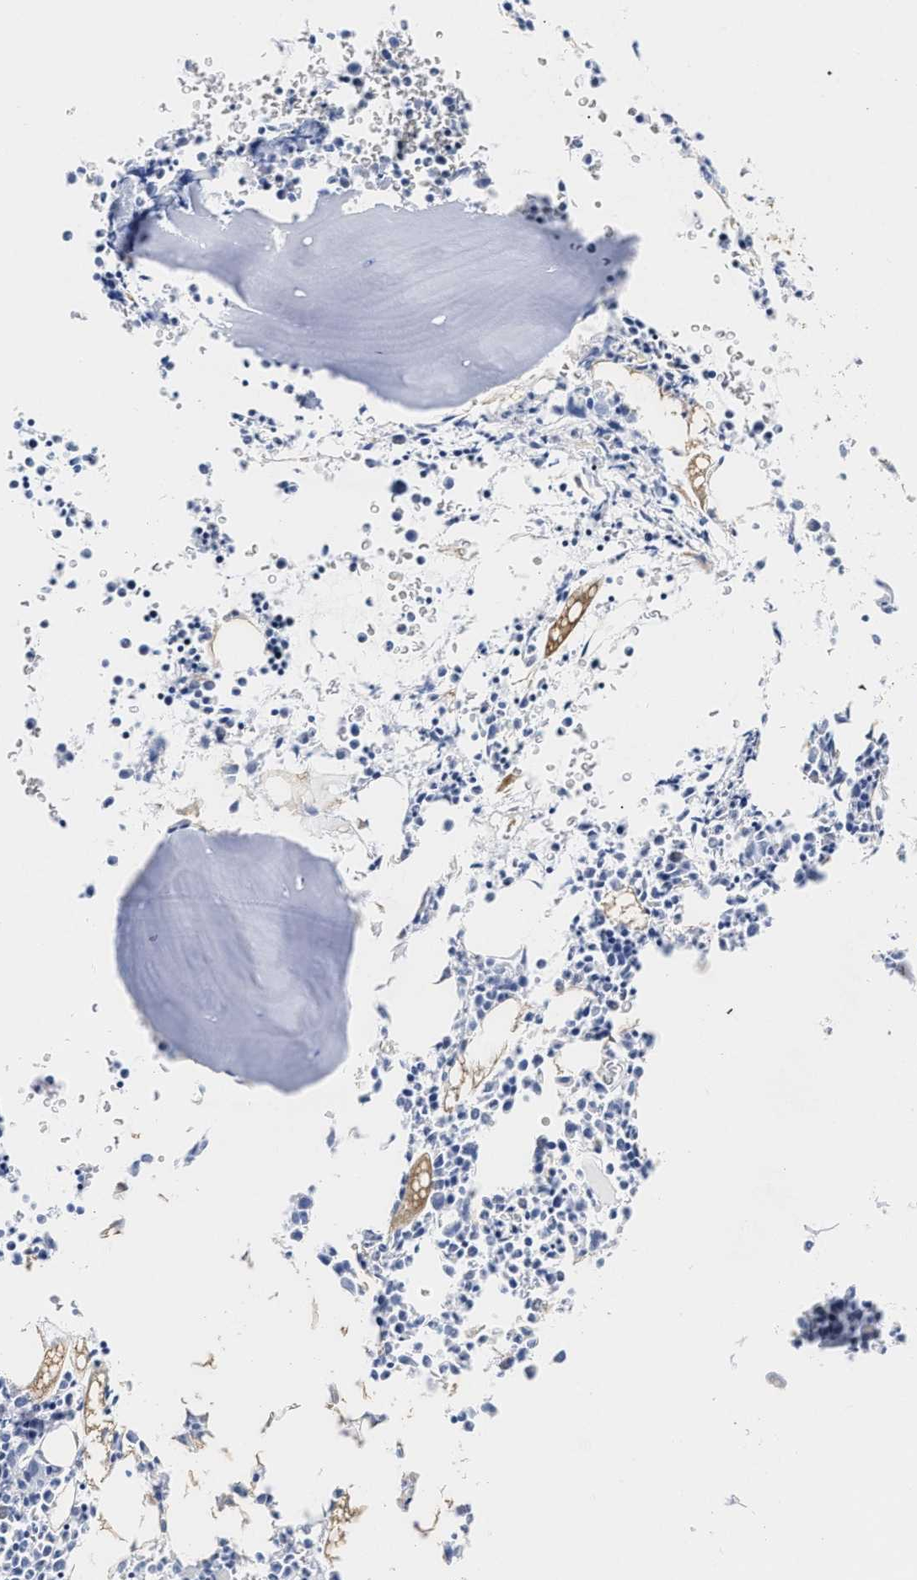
{"staining": {"intensity": "negative", "quantity": "none", "location": "none"}, "tissue": "bone marrow", "cell_type": "Hematopoietic cells", "image_type": "normal", "snomed": [{"axis": "morphology", "description": "Normal tissue, NOS"}, {"axis": "morphology", "description": "Inflammation, NOS"}, {"axis": "topography", "description": "Bone marrow"}], "caption": "This is an immunohistochemistry photomicrograph of unremarkable human bone marrow. There is no positivity in hematopoietic cells.", "gene": "TRIM29", "patient": {"sex": "female", "age": 40}}